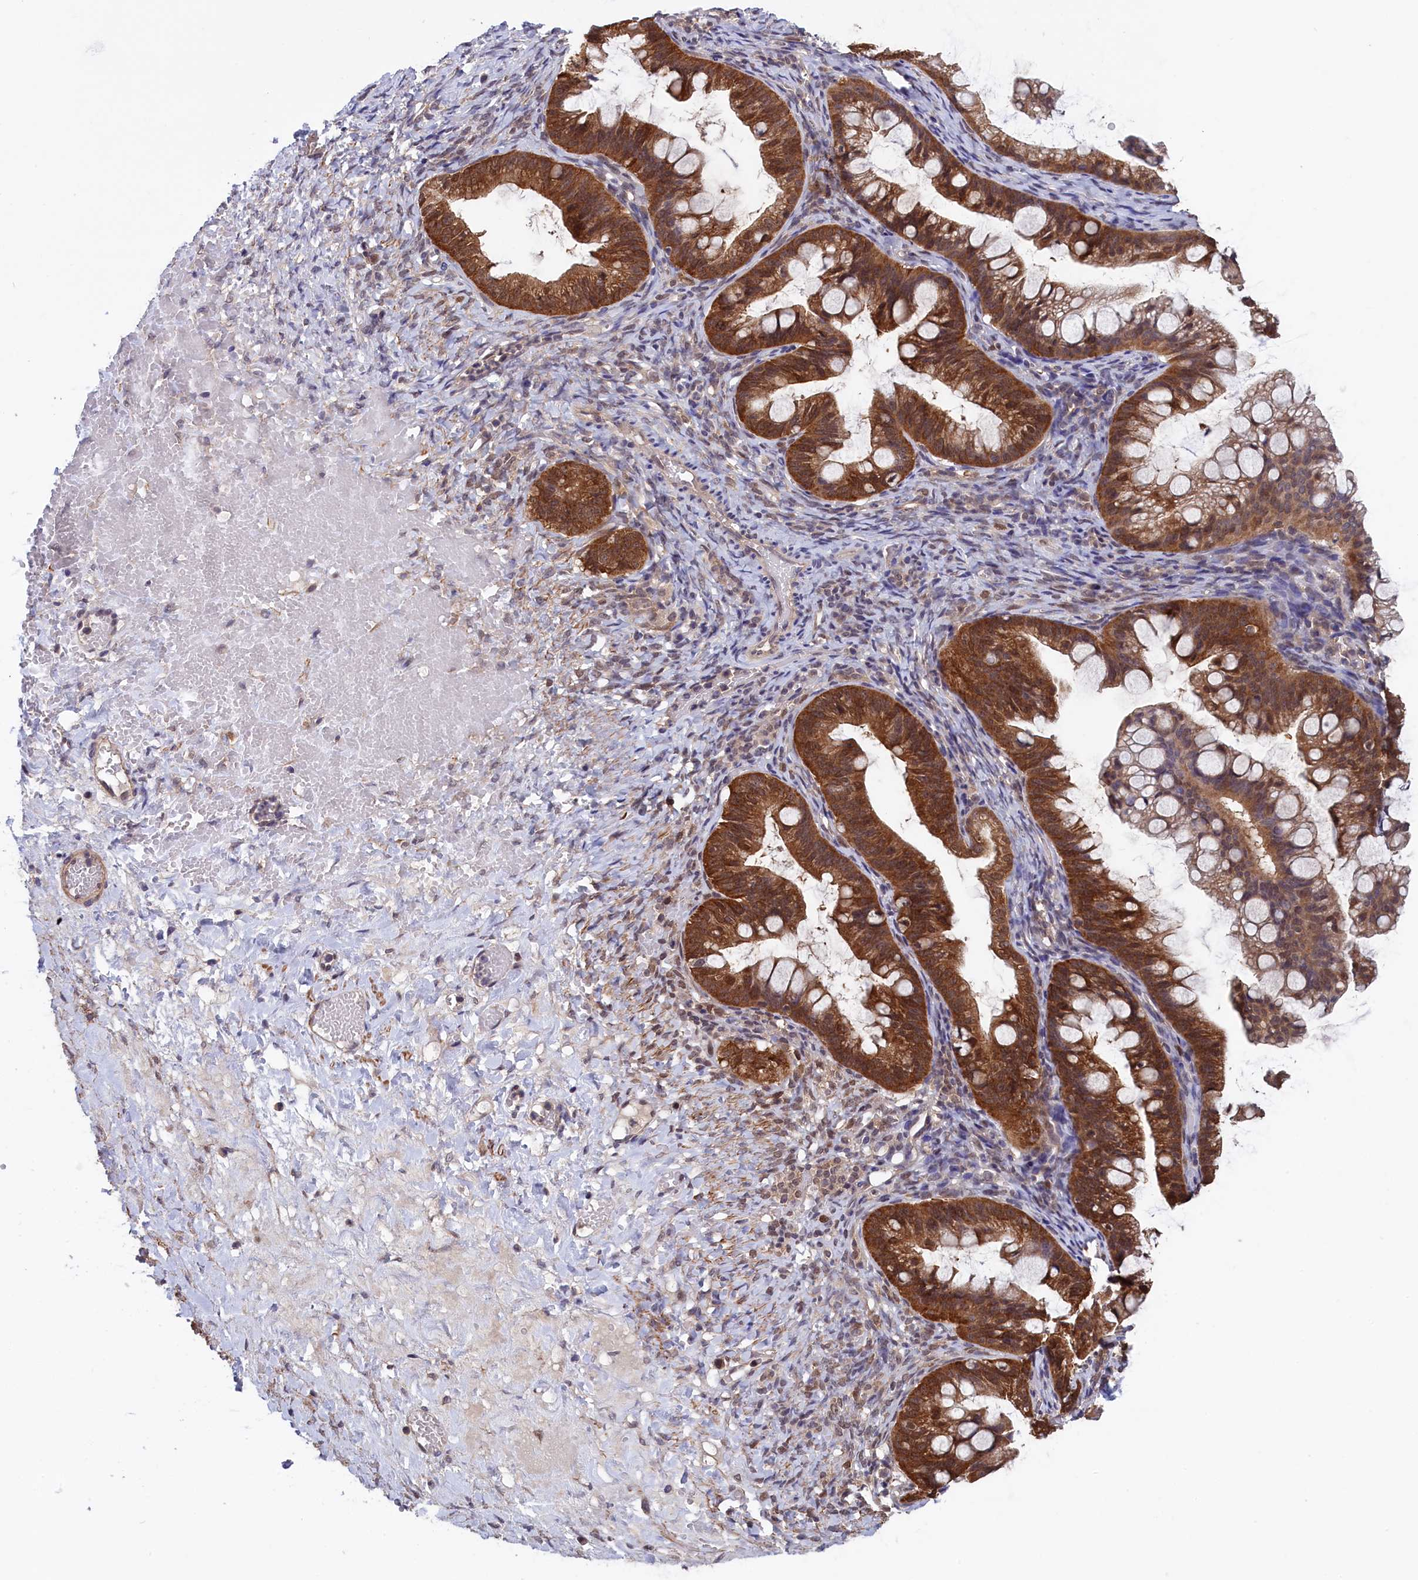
{"staining": {"intensity": "strong", "quantity": ">75%", "location": "cytoplasmic/membranous,nuclear"}, "tissue": "ovarian cancer", "cell_type": "Tumor cells", "image_type": "cancer", "snomed": [{"axis": "morphology", "description": "Cystadenocarcinoma, mucinous, NOS"}, {"axis": "topography", "description": "Ovary"}], "caption": "This is a micrograph of immunohistochemistry staining of mucinous cystadenocarcinoma (ovarian), which shows strong expression in the cytoplasmic/membranous and nuclear of tumor cells.", "gene": "JPT2", "patient": {"sex": "female", "age": 73}}